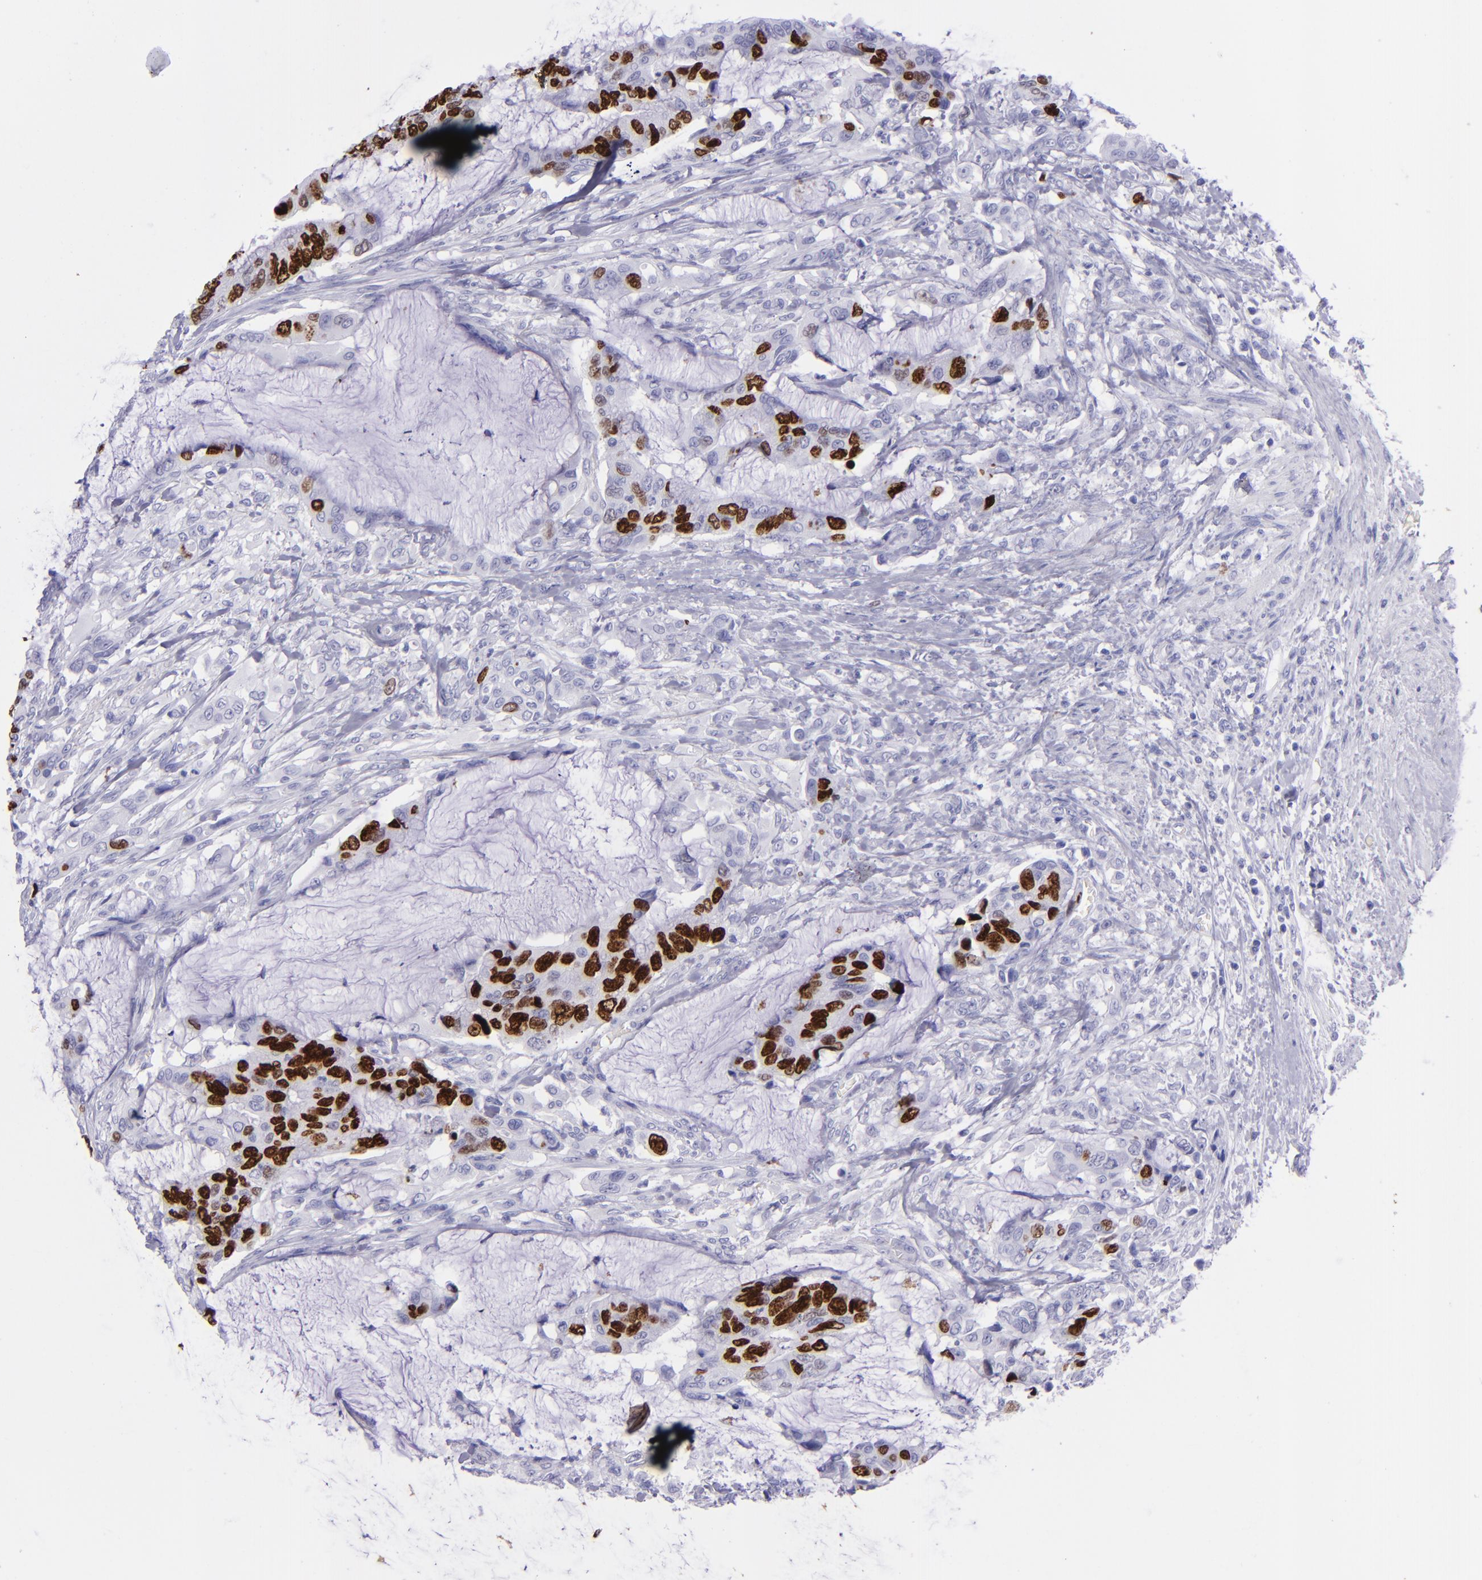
{"staining": {"intensity": "strong", "quantity": "25%-75%", "location": "nuclear"}, "tissue": "colorectal cancer", "cell_type": "Tumor cells", "image_type": "cancer", "snomed": [{"axis": "morphology", "description": "Adenocarcinoma, NOS"}, {"axis": "topography", "description": "Rectum"}], "caption": "Tumor cells exhibit high levels of strong nuclear staining in about 25%-75% of cells in human colorectal cancer. The protein is stained brown, and the nuclei are stained in blue (DAB (3,3'-diaminobenzidine) IHC with brightfield microscopy, high magnification).", "gene": "TOP2A", "patient": {"sex": "female", "age": 59}}